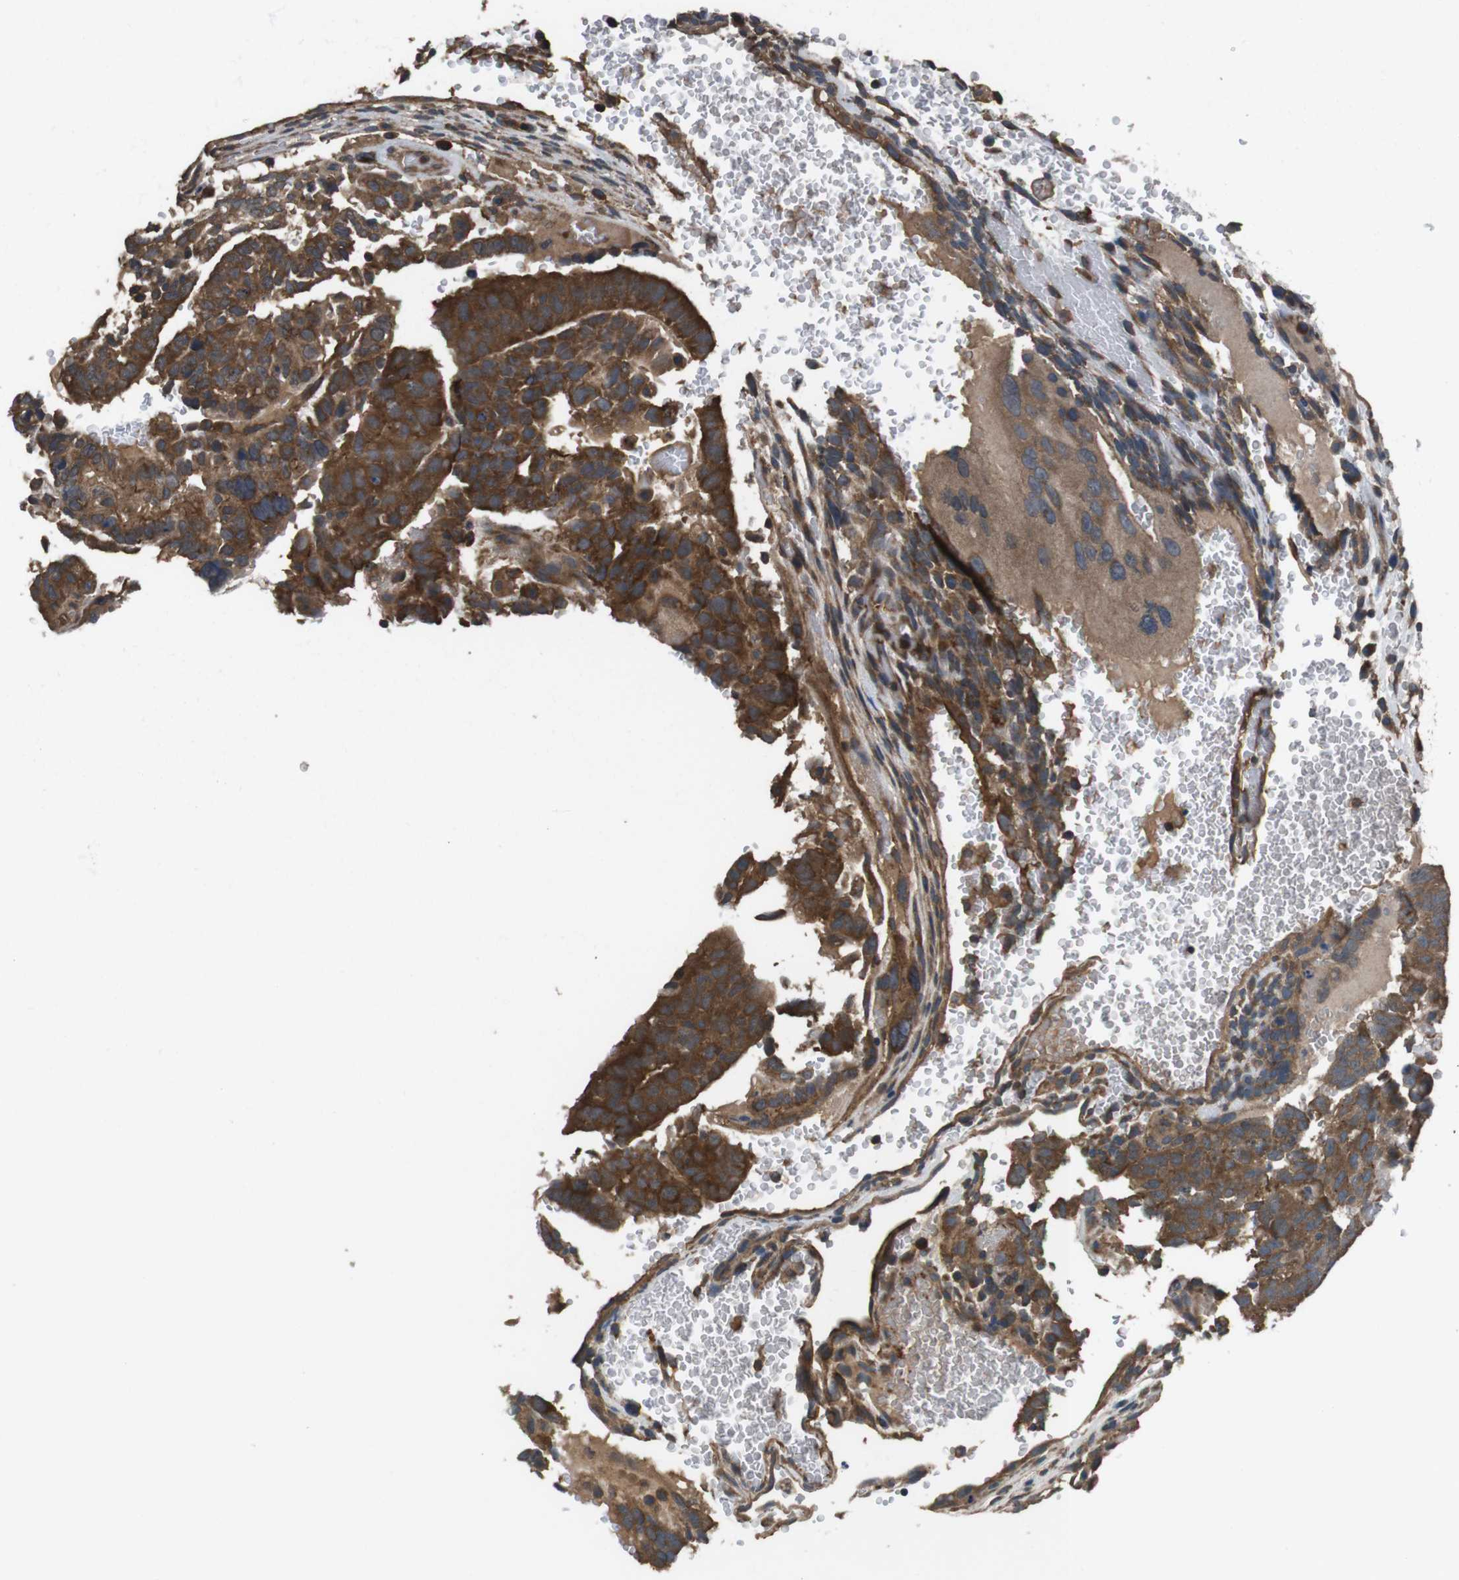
{"staining": {"intensity": "strong", "quantity": ">75%", "location": "cytoplasmic/membranous"}, "tissue": "testis cancer", "cell_type": "Tumor cells", "image_type": "cancer", "snomed": [{"axis": "morphology", "description": "Seminoma, NOS"}, {"axis": "morphology", "description": "Carcinoma, Embryonal, NOS"}, {"axis": "topography", "description": "Testis"}], "caption": "Immunohistochemistry (IHC) histopathology image of testis cancer (seminoma) stained for a protein (brown), which demonstrates high levels of strong cytoplasmic/membranous staining in about >75% of tumor cells.", "gene": "FUT2", "patient": {"sex": "male", "age": 52}}